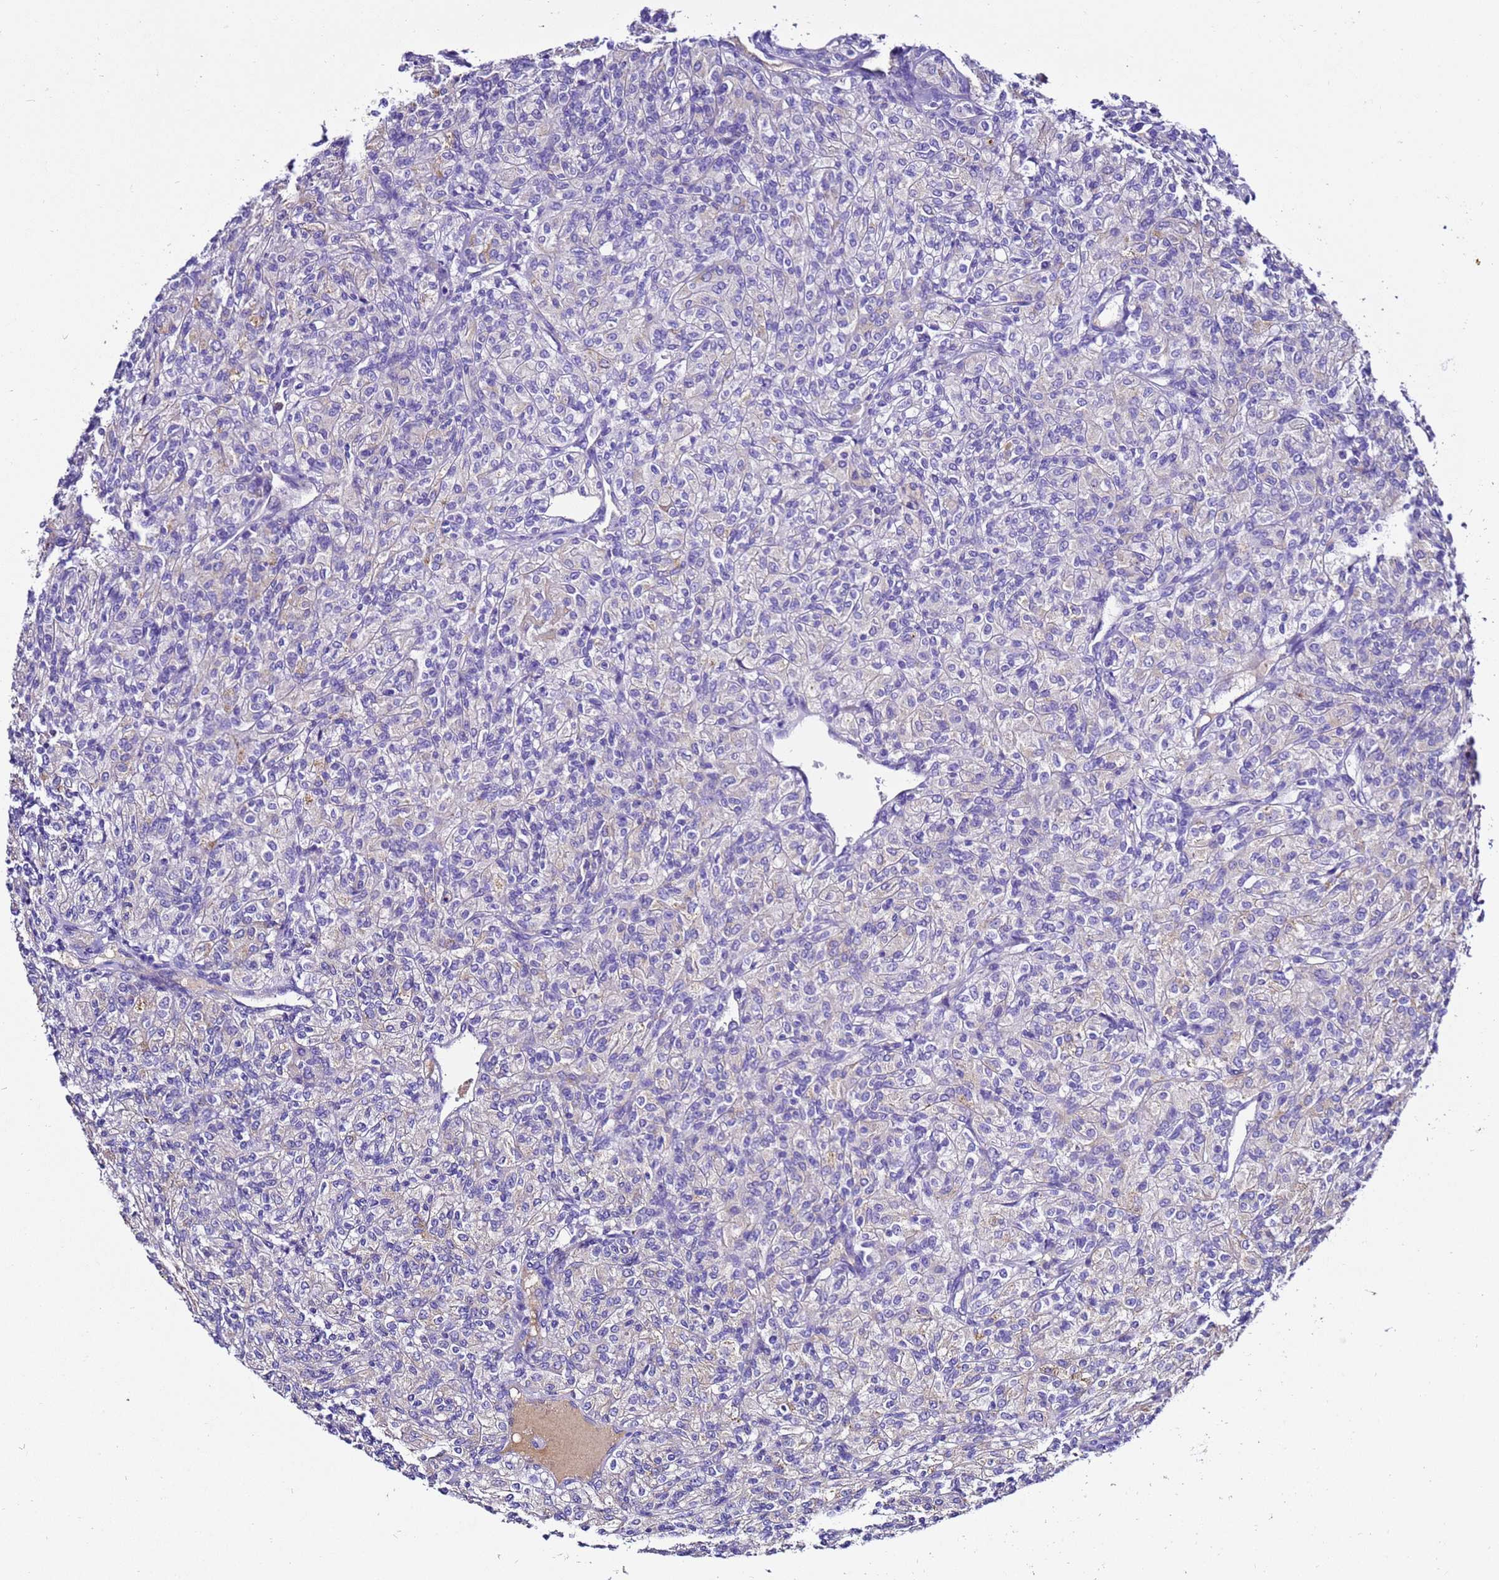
{"staining": {"intensity": "negative", "quantity": "none", "location": "none"}, "tissue": "renal cancer", "cell_type": "Tumor cells", "image_type": "cancer", "snomed": [{"axis": "morphology", "description": "Adenocarcinoma, NOS"}, {"axis": "topography", "description": "Kidney"}], "caption": "Adenocarcinoma (renal) stained for a protein using immunohistochemistry (IHC) demonstrates no staining tumor cells.", "gene": "UGT2A1", "patient": {"sex": "male", "age": 77}}